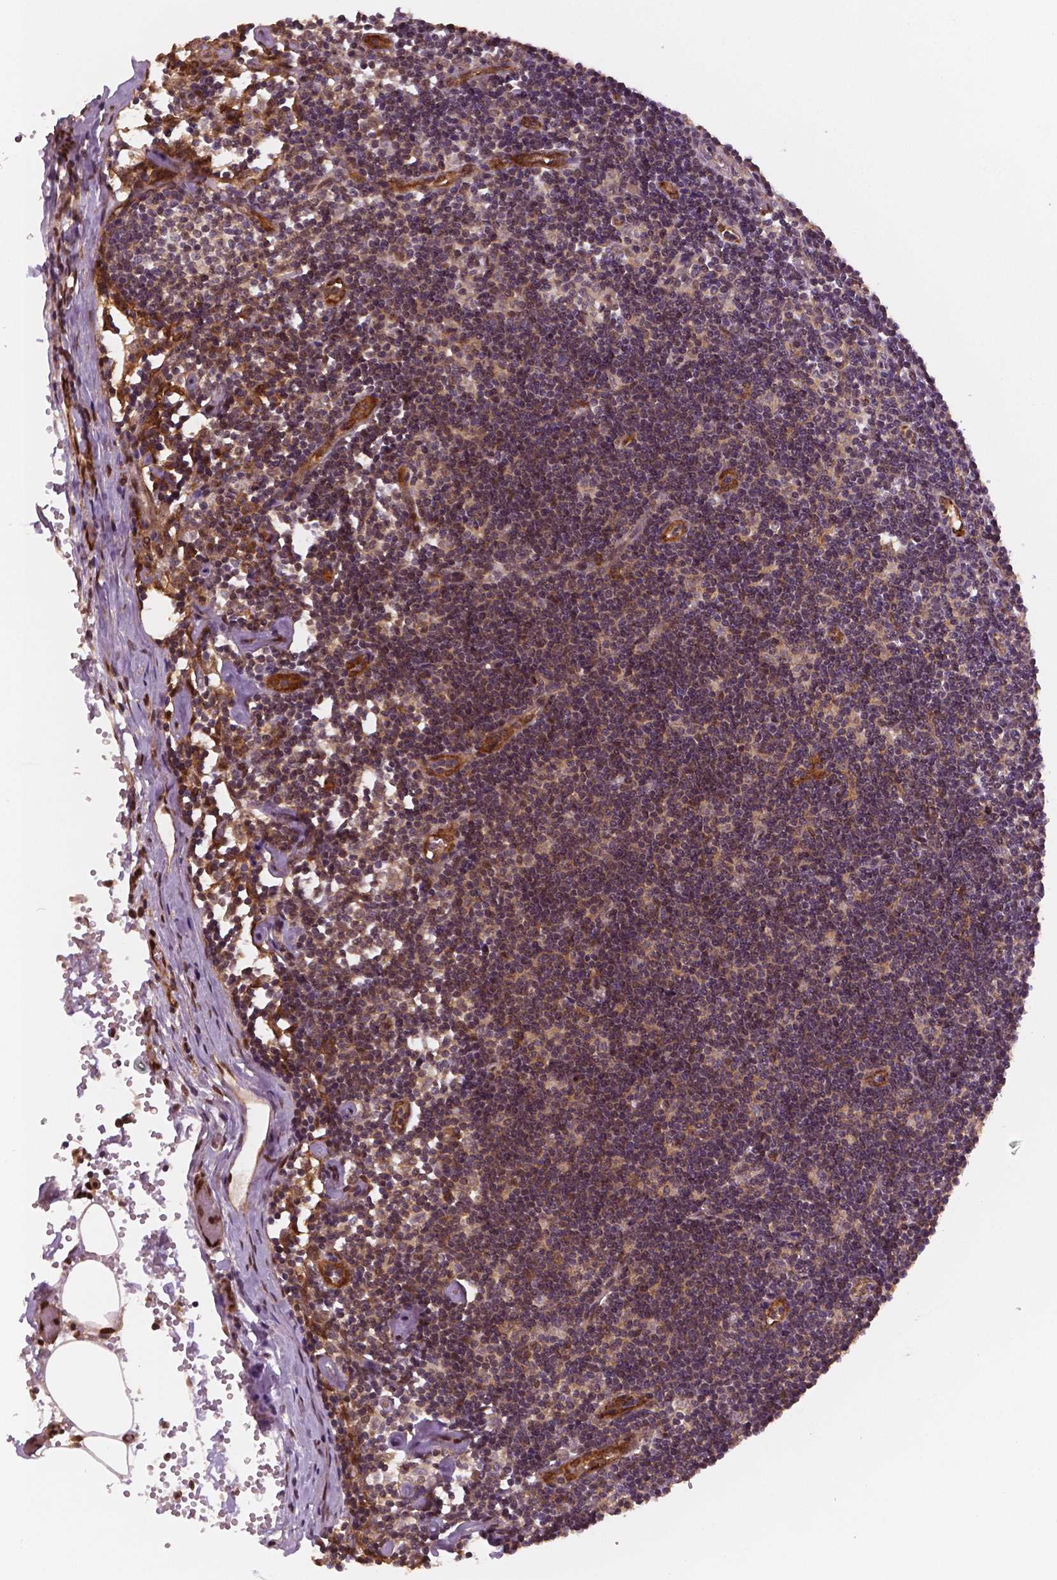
{"staining": {"intensity": "moderate", "quantity": ">75%", "location": "cytoplasmic/membranous,nuclear"}, "tissue": "lymph node", "cell_type": "Germinal center cells", "image_type": "normal", "snomed": [{"axis": "morphology", "description": "Normal tissue, NOS"}, {"axis": "topography", "description": "Lymph node"}], "caption": "An image of human lymph node stained for a protein exhibits moderate cytoplasmic/membranous,nuclear brown staining in germinal center cells. The staining was performed using DAB (3,3'-diaminobenzidine), with brown indicating positive protein expression. Nuclei are stained blue with hematoxylin.", "gene": "STAT3", "patient": {"sex": "female", "age": 42}}